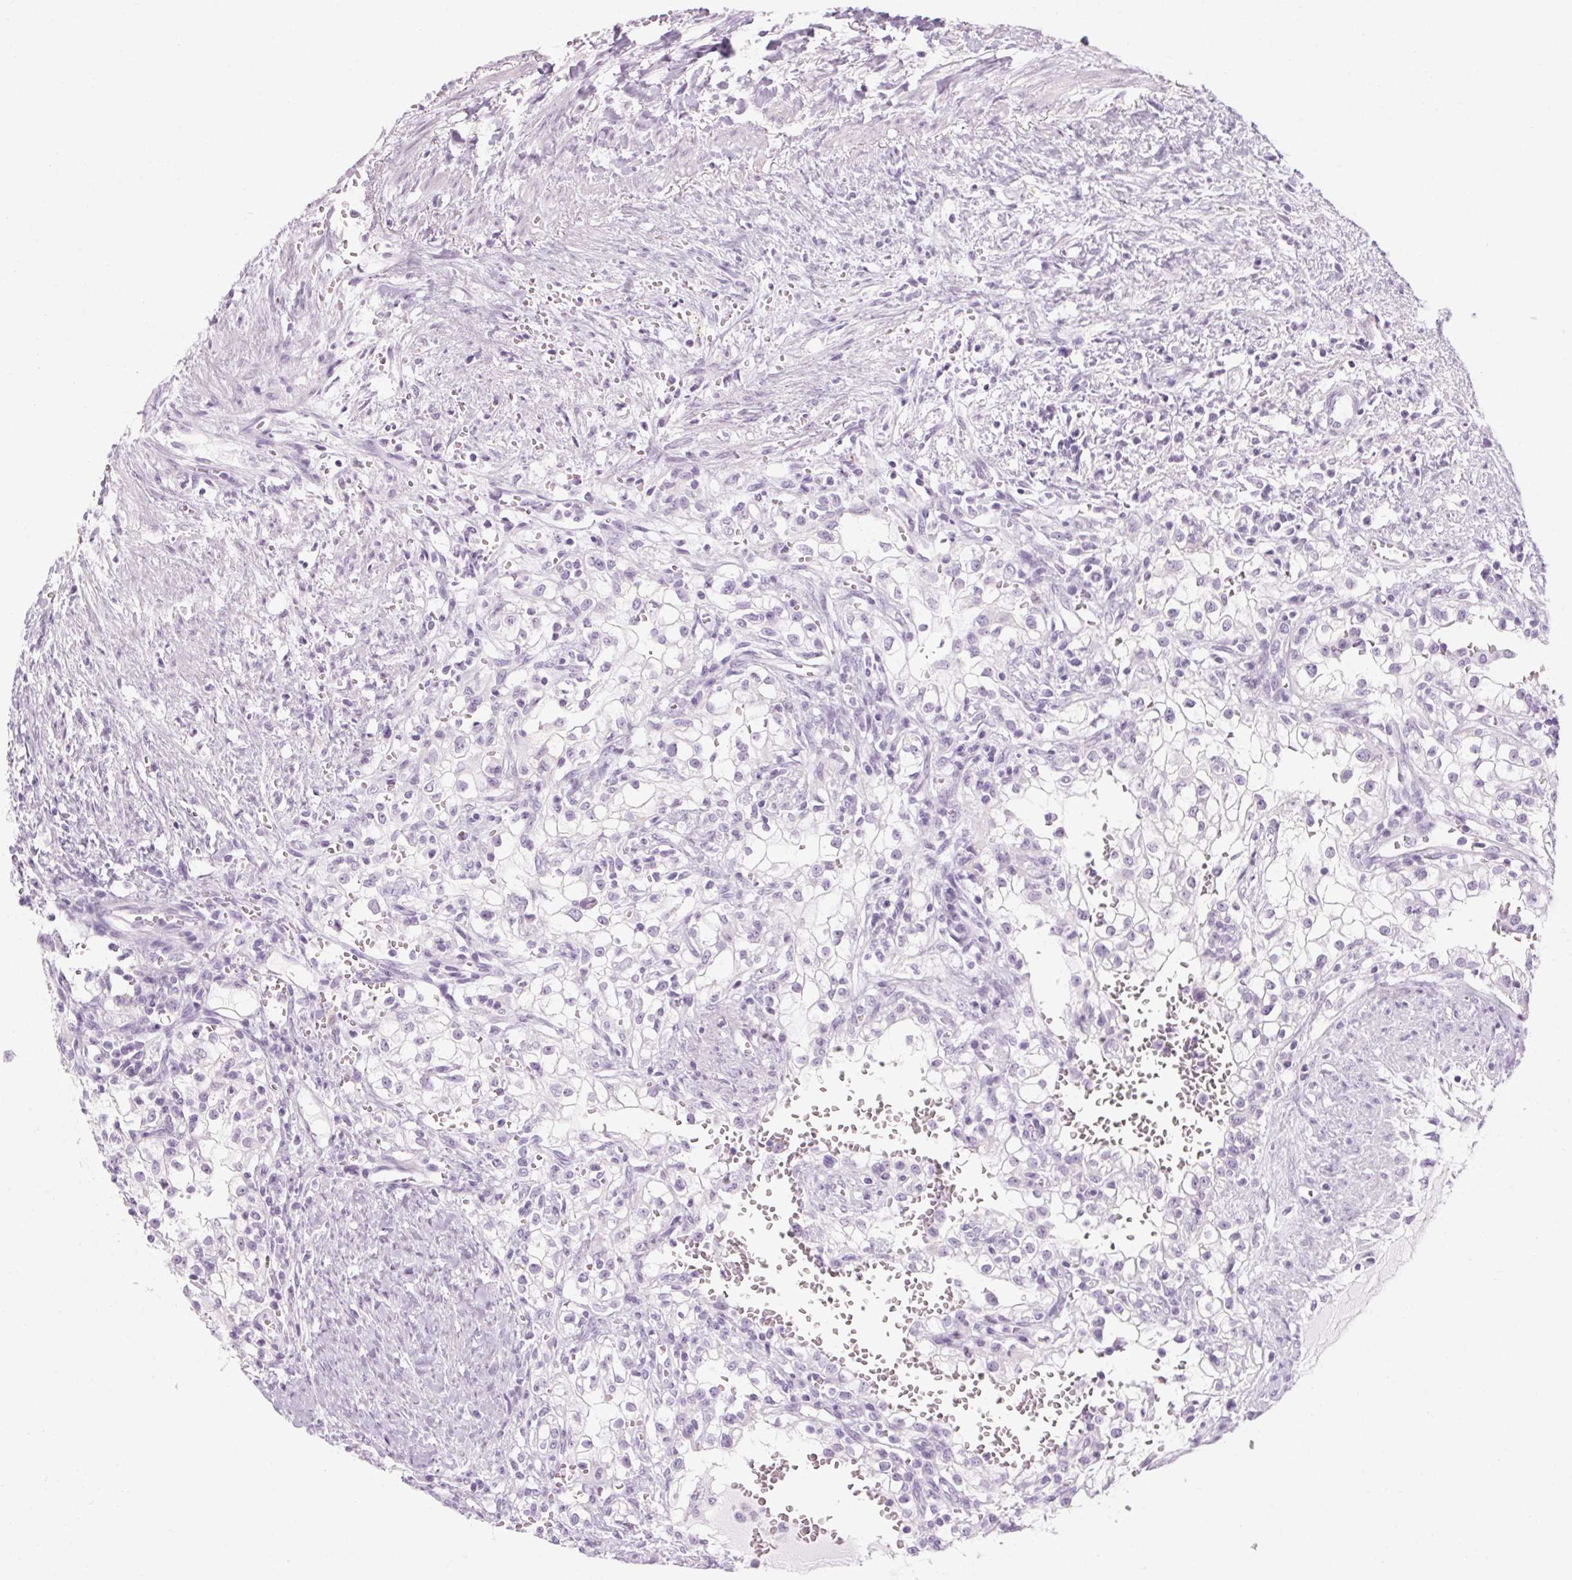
{"staining": {"intensity": "negative", "quantity": "none", "location": "none"}, "tissue": "renal cancer", "cell_type": "Tumor cells", "image_type": "cancer", "snomed": [{"axis": "morphology", "description": "Adenocarcinoma, NOS"}, {"axis": "topography", "description": "Kidney"}], "caption": "IHC micrograph of human renal cancer stained for a protein (brown), which reveals no staining in tumor cells. (DAB (3,3'-diaminobenzidine) IHC with hematoxylin counter stain).", "gene": "RPTN", "patient": {"sex": "female", "age": 74}}